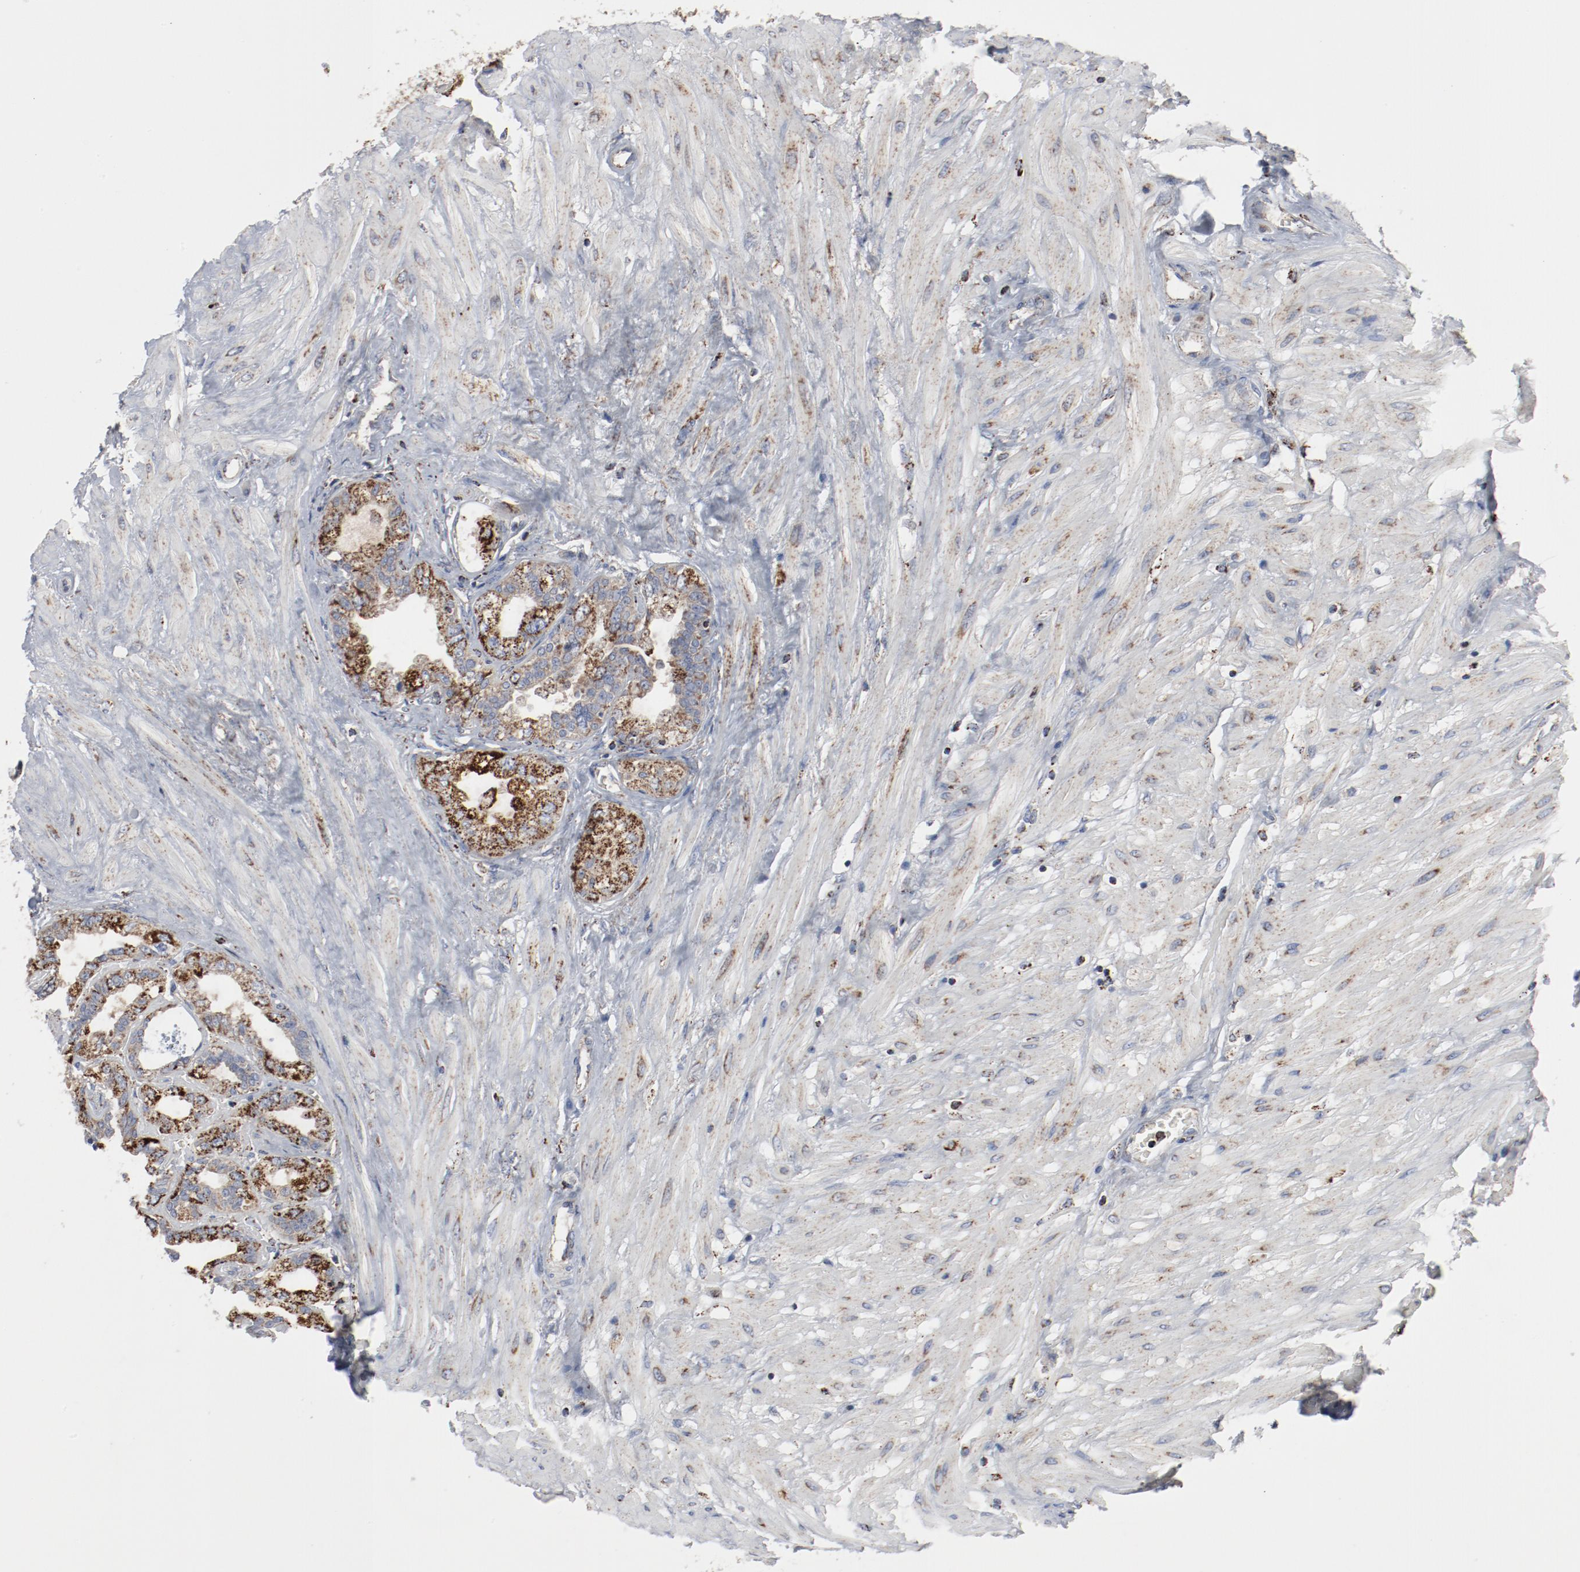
{"staining": {"intensity": "strong", "quantity": ">75%", "location": "cytoplasmic/membranous"}, "tissue": "seminal vesicle", "cell_type": "Glandular cells", "image_type": "normal", "snomed": [{"axis": "morphology", "description": "Normal tissue, NOS"}, {"axis": "morphology", "description": "Inflammation, NOS"}, {"axis": "topography", "description": "Urinary bladder"}, {"axis": "topography", "description": "Prostate"}, {"axis": "topography", "description": "Seminal veicle"}], "caption": "Immunohistochemistry (IHC) (DAB (3,3'-diaminobenzidine)) staining of benign human seminal vesicle displays strong cytoplasmic/membranous protein positivity in approximately >75% of glandular cells.", "gene": "SETD3", "patient": {"sex": "male", "age": 82}}